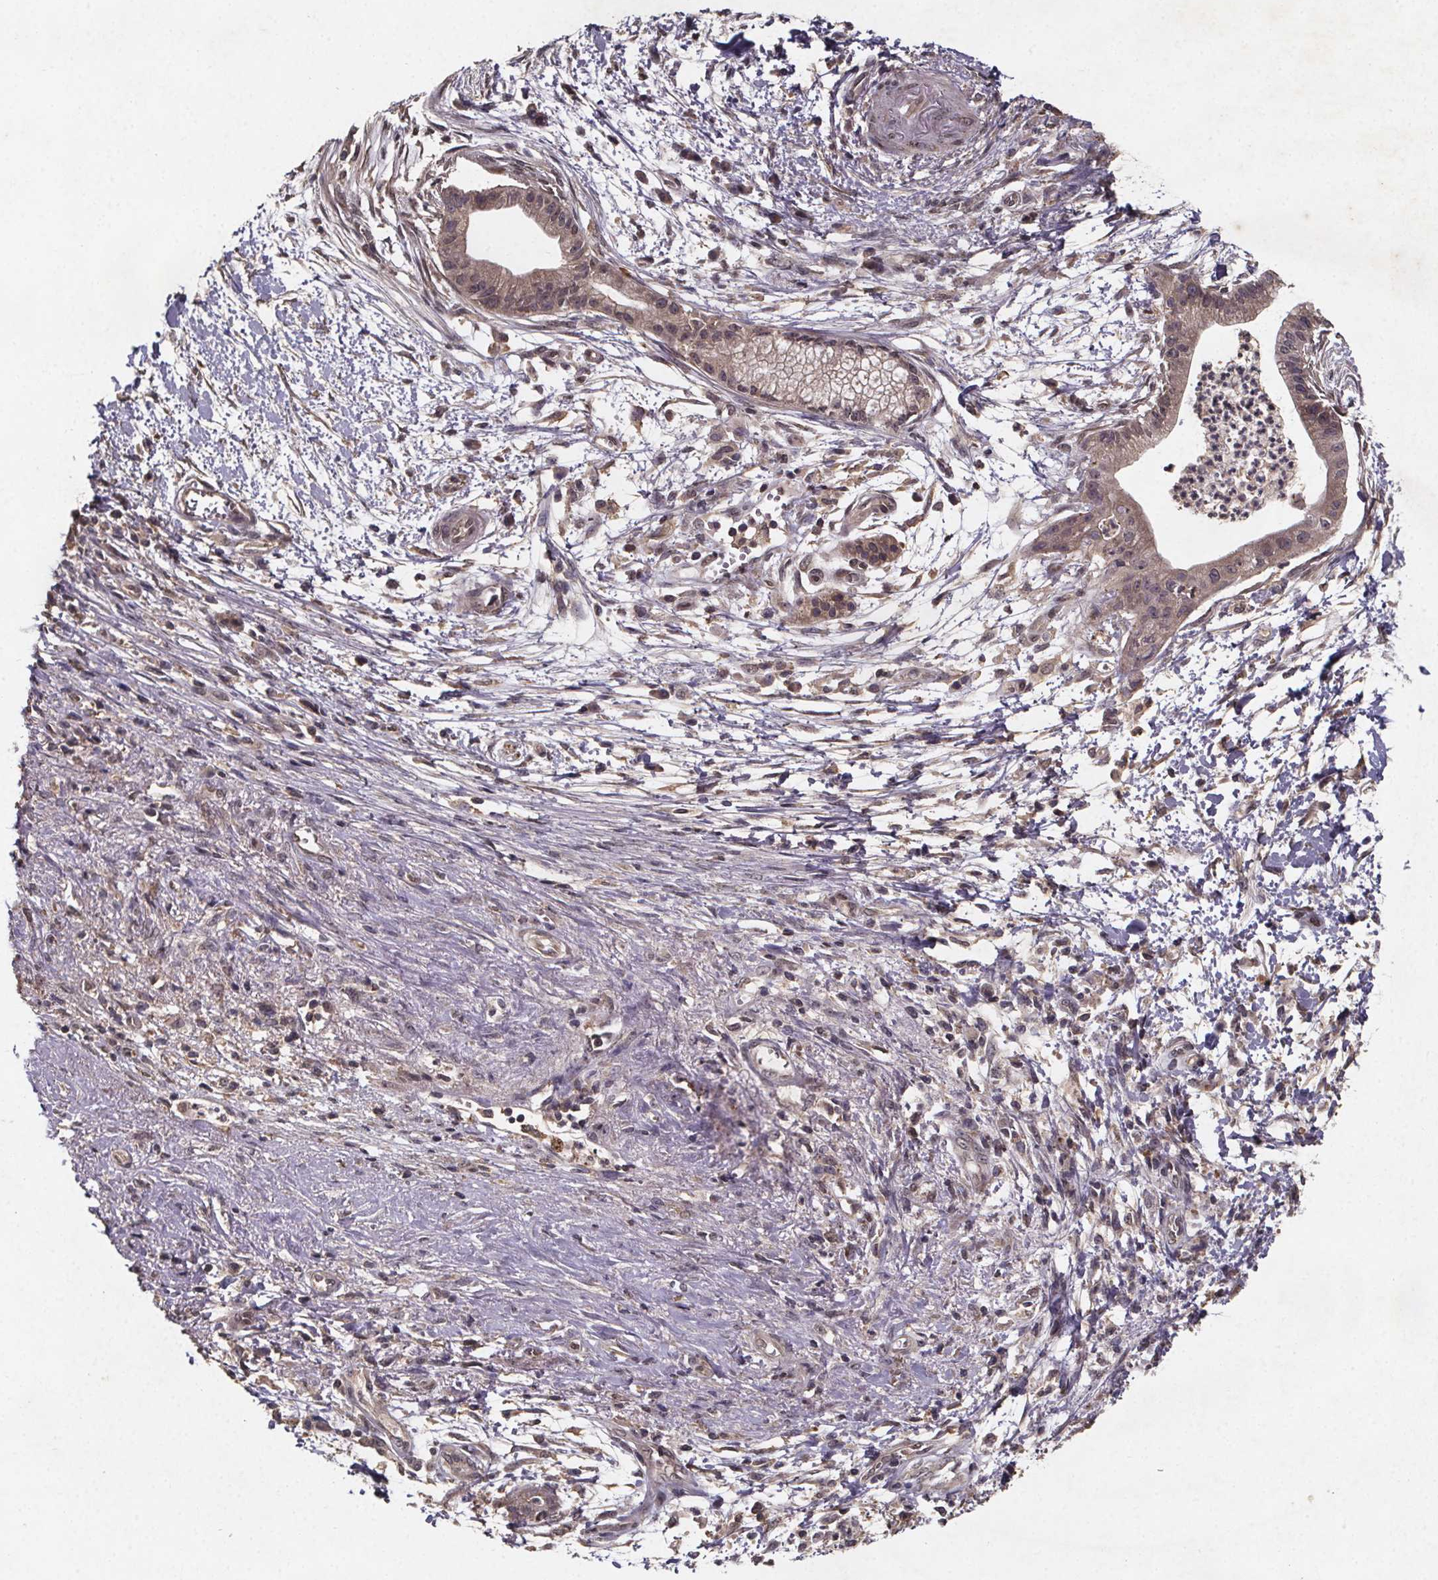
{"staining": {"intensity": "weak", "quantity": ">75%", "location": "cytoplasmic/membranous,nuclear"}, "tissue": "pancreatic cancer", "cell_type": "Tumor cells", "image_type": "cancer", "snomed": [{"axis": "morphology", "description": "Normal tissue, NOS"}, {"axis": "morphology", "description": "Adenocarcinoma, NOS"}, {"axis": "topography", "description": "Lymph node"}, {"axis": "topography", "description": "Pancreas"}], "caption": "Weak cytoplasmic/membranous and nuclear protein expression is appreciated in about >75% of tumor cells in adenocarcinoma (pancreatic).", "gene": "PIERCE2", "patient": {"sex": "female", "age": 58}}